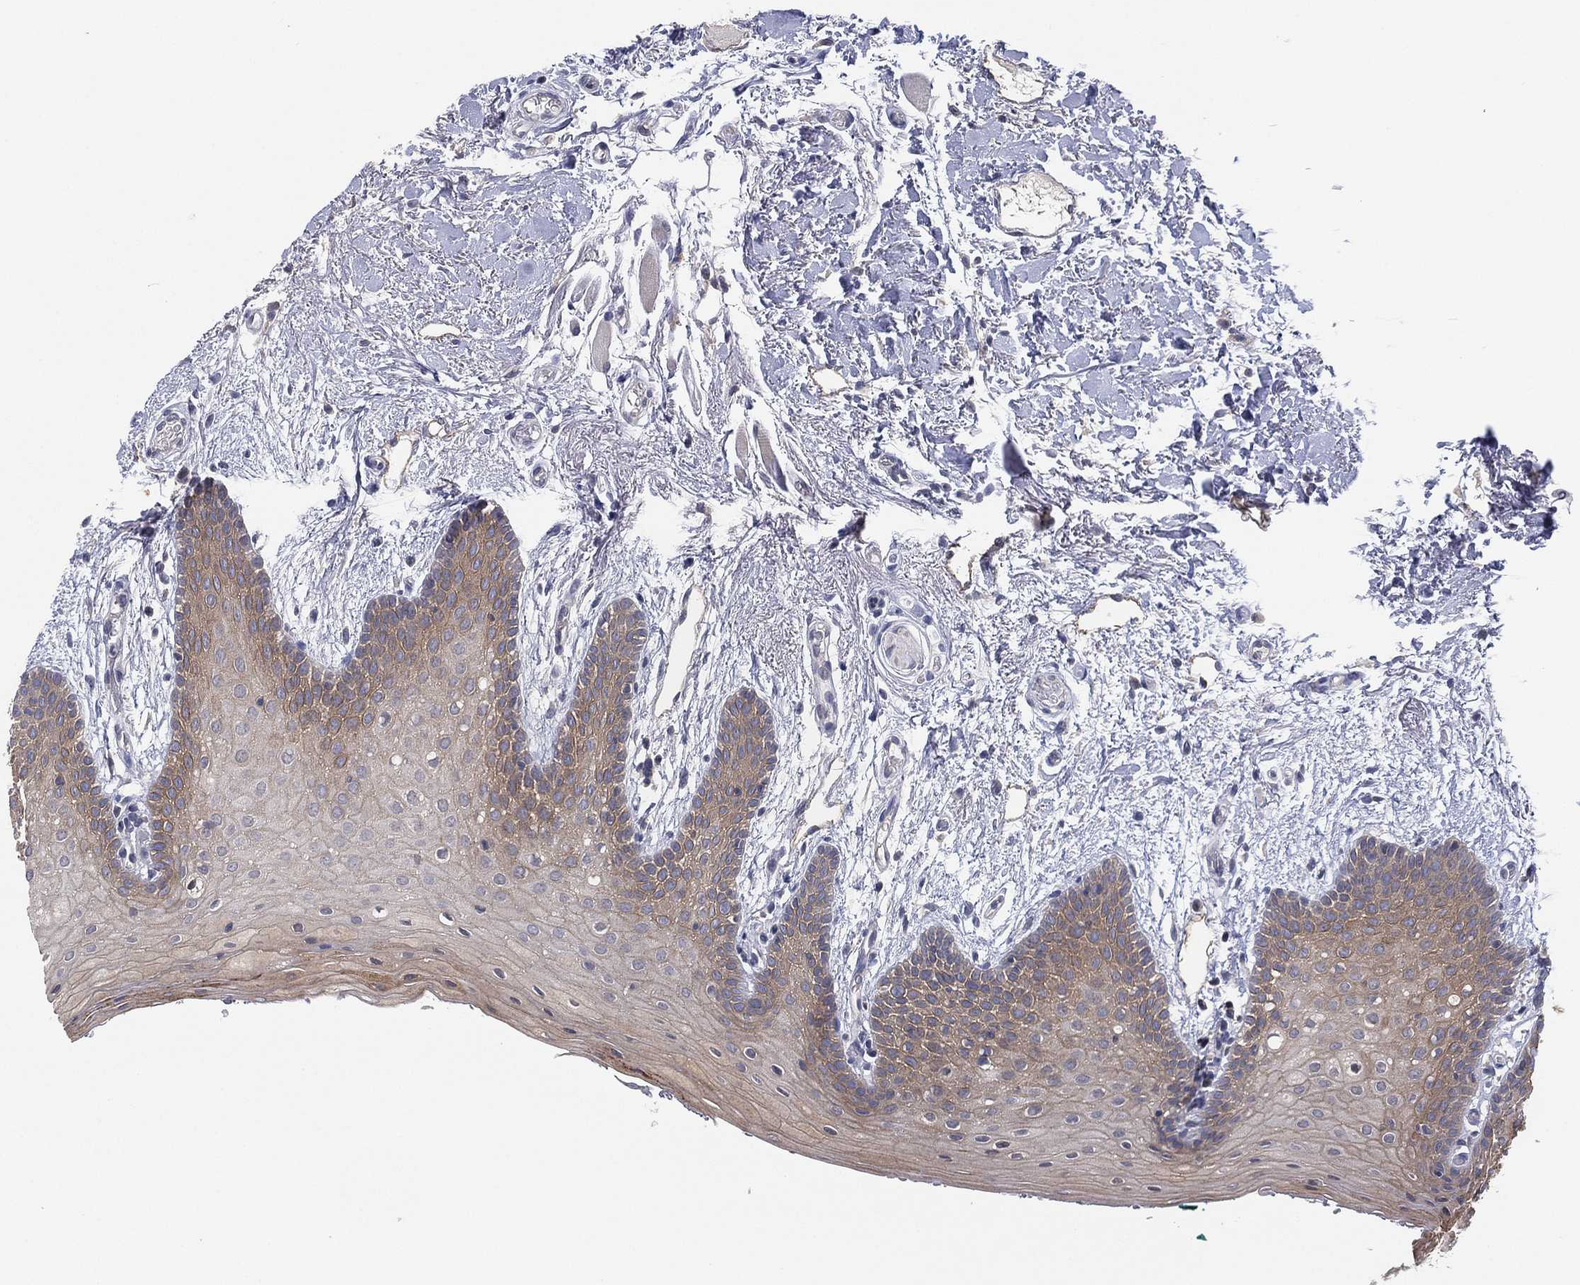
{"staining": {"intensity": "weak", "quantity": "<25%", "location": "cytoplasmic/membranous"}, "tissue": "oral mucosa", "cell_type": "Squamous epithelial cells", "image_type": "normal", "snomed": [{"axis": "morphology", "description": "Normal tissue, NOS"}, {"axis": "topography", "description": "Oral tissue"}, {"axis": "topography", "description": "Tounge, NOS"}], "caption": "An image of human oral mucosa is negative for staining in squamous epithelial cells. Brightfield microscopy of immunohistochemistry (IHC) stained with DAB (3,3'-diaminobenzidine) (brown) and hematoxylin (blue), captured at high magnification.", "gene": "MPP7", "patient": {"sex": "female", "age": 86}}